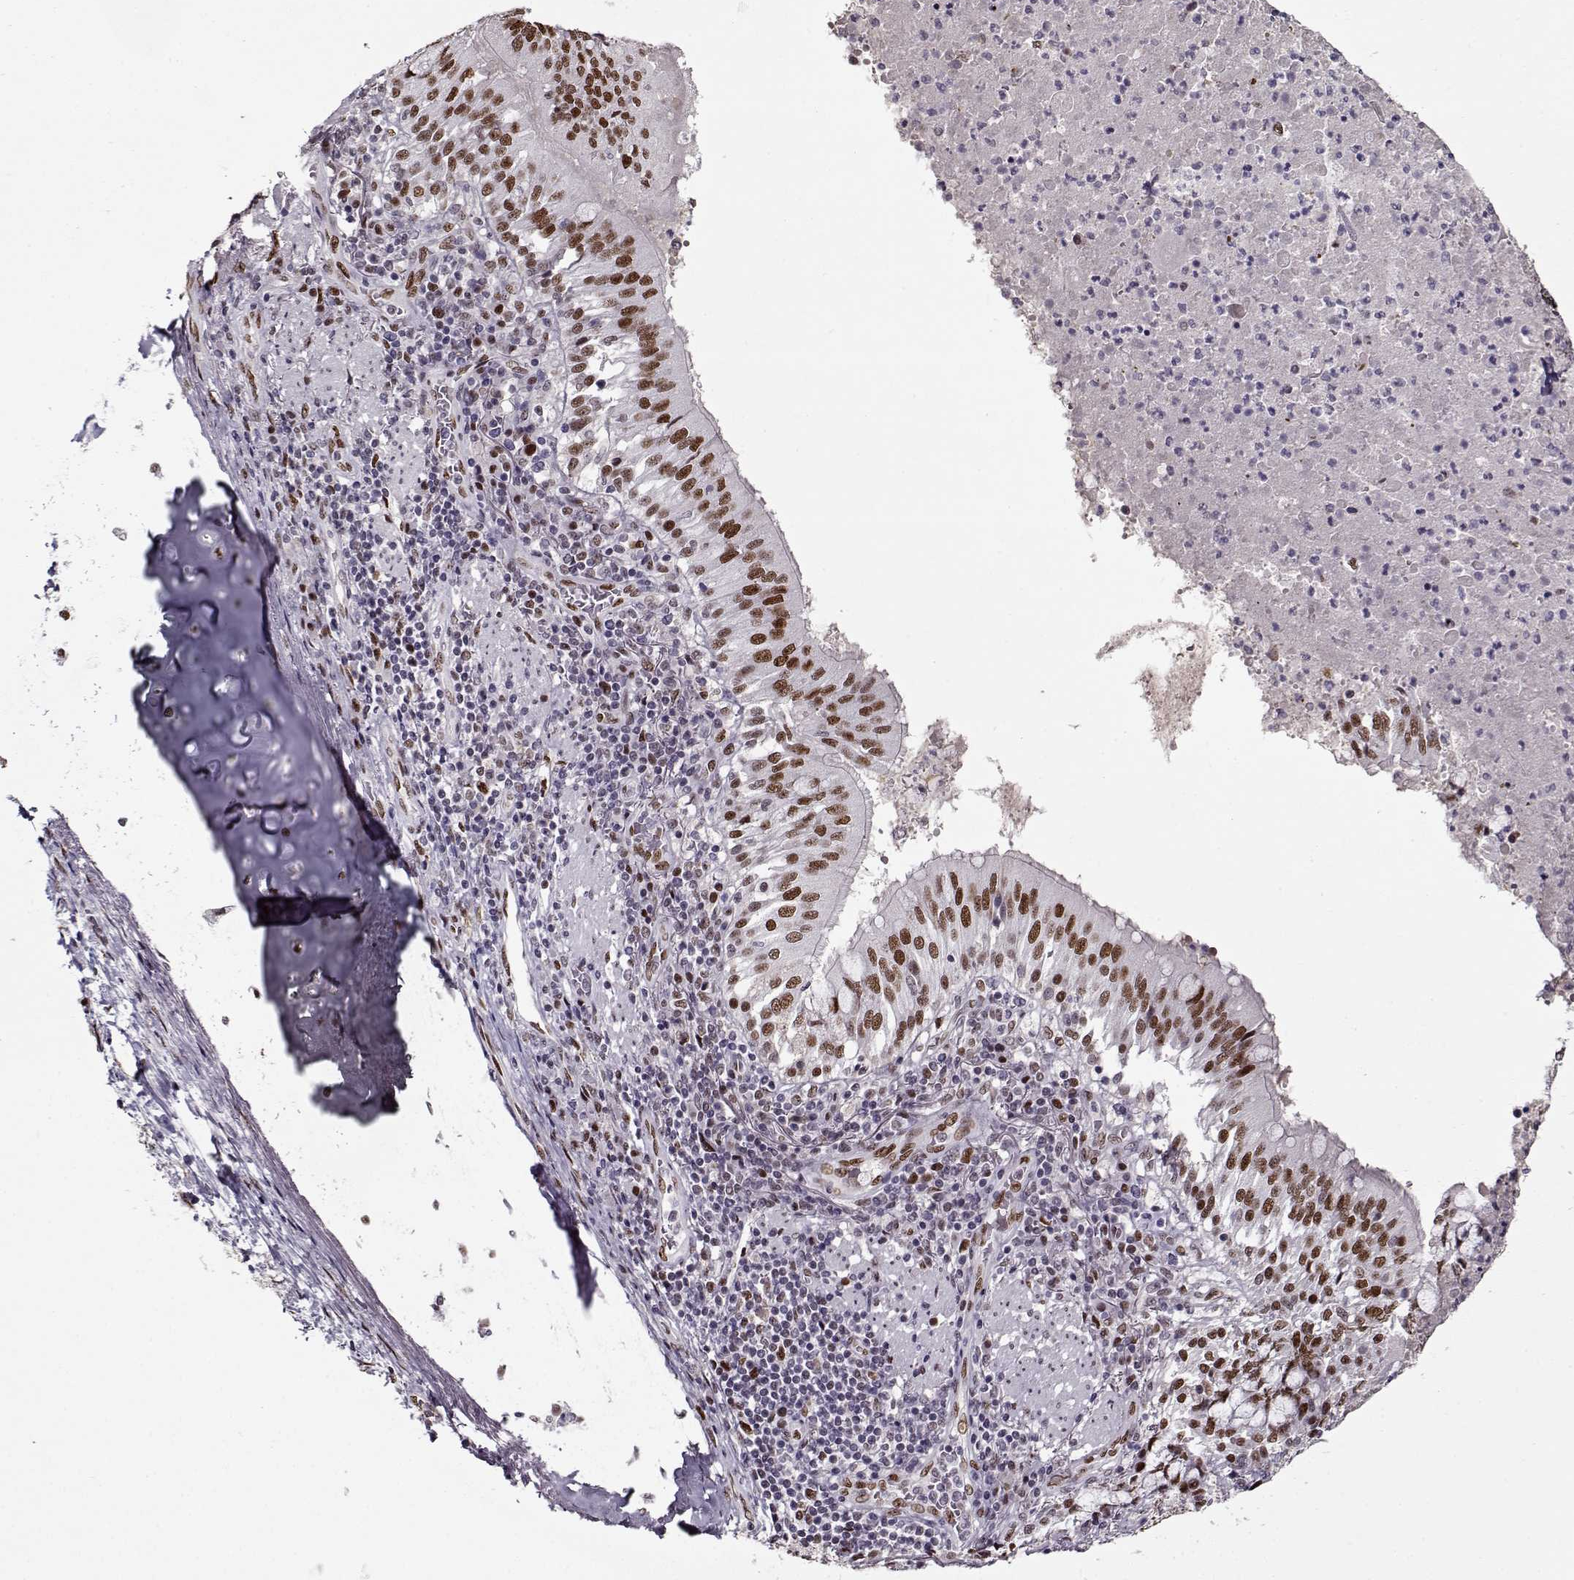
{"staining": {"intensity": "moderate", "quantity": ">75%", "location": "nuclear"}, "tissue": "lung cancer", "cell_type": "Tumor cells", "image_type": "cancer", "snomed": [{"axis": "morphology", "description": "Normal tissue, NOS"}, {"axis": "morphology", "description": "Squamous cell carcinoma, NOS"}, {"axis": "topography", "description": "Bronchus"}, {"axis": "topography", "description": "Lung"}], "caption": "Moderate nuclear positivity is present in approximately >75% of tumor cells in lung squamous cell carcinoma. (DAB IHC with brightfield microscopy, high magnification).", "gene": "PRMT8", "patient": {"sex": "male", "age": 64}}